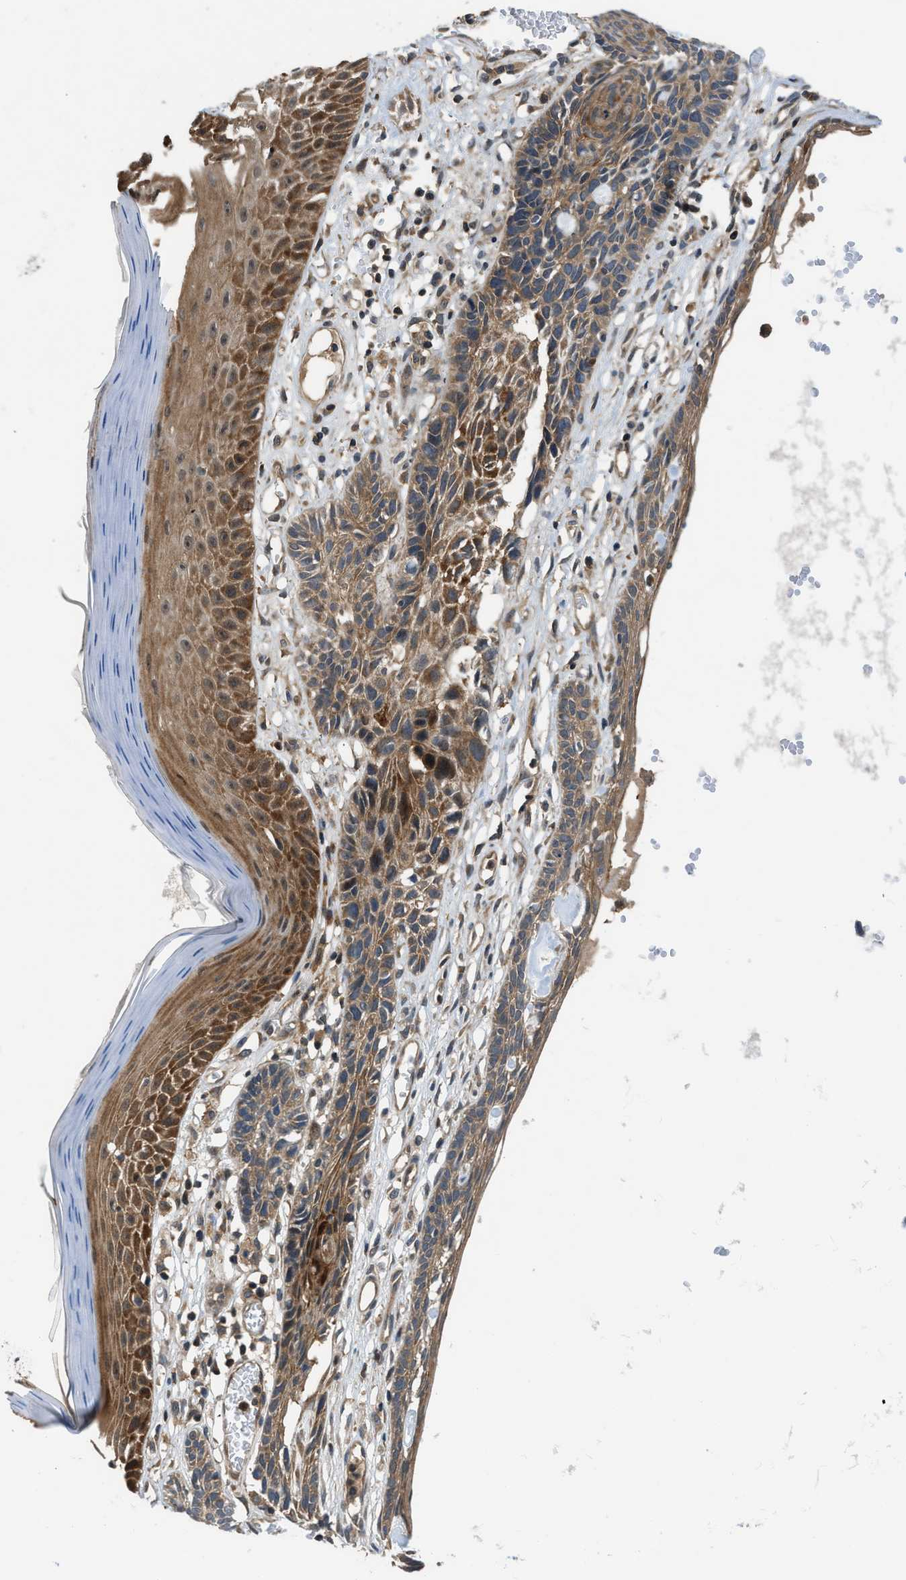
{"staining": {"intensity": "weak", "quantity": ">75%", "location": "cytoplasmic/membranous"}, "tissue": "skin cancer", "cell_type": "Tumor cells", "image_type": "cancer", "snomed": [{"axis": "morphology", "description": "Basal cell carcinoma"}, {"axis": "topography", "description": "Skin"}], "caption": "Immunohistochemical staining of skin cancer reveals low levels of weak cytoplasmic/membranous protein staining in about >75% of tumor cells. The staining was performed using DAB to visualize the protein expression in brown, while the nuclei were stained in blue with hematoxylin (Magnification: 20x).", "gene": "GPR31", "patient": {"sex": "male", "age": 67}}